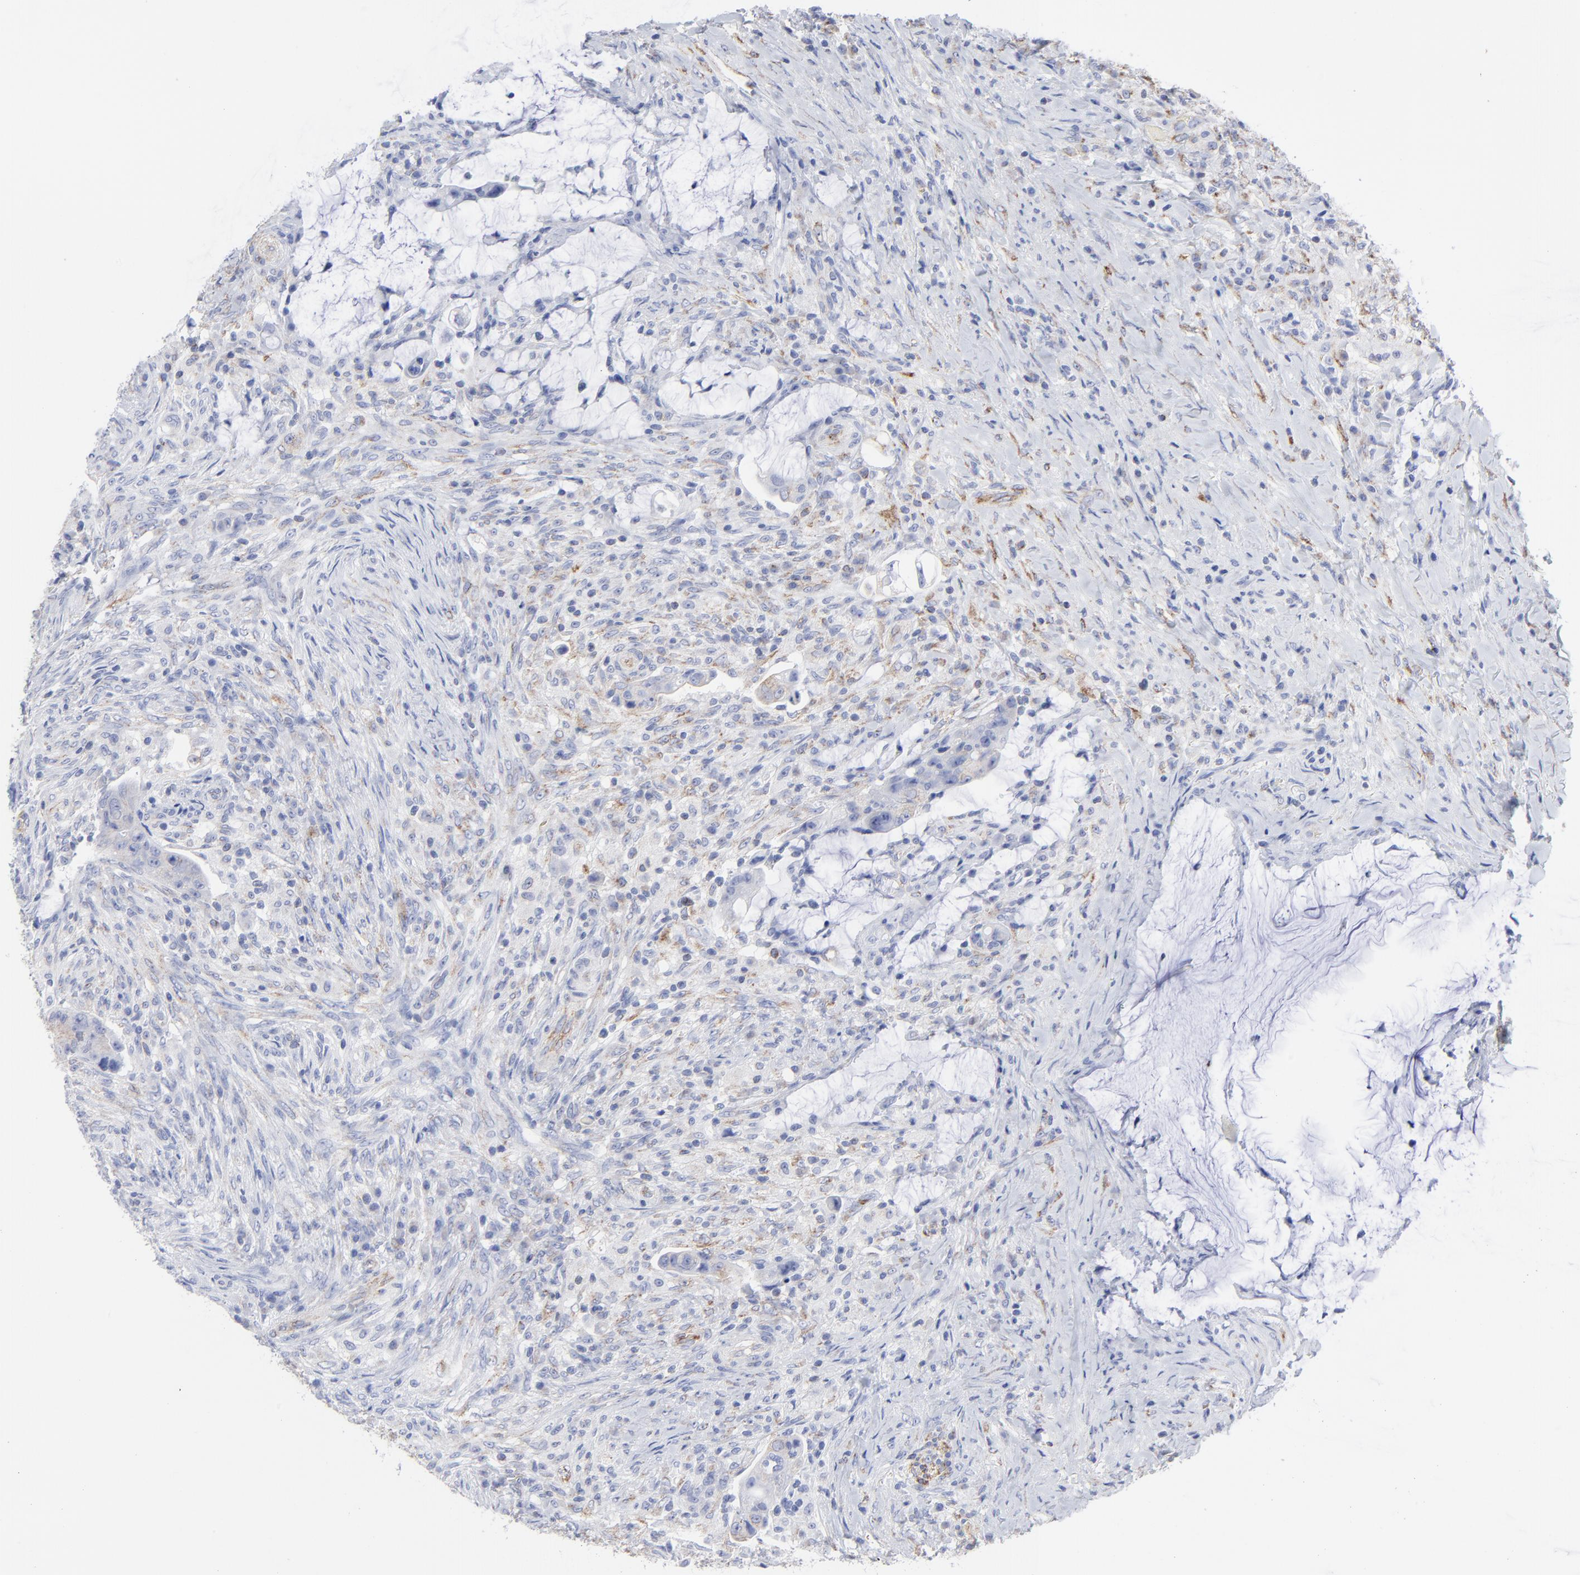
{"staining": {"intensity": "weak", "quantity": "<25%", "location": "cytoplasmic/membranous"}, "tissue": "colorectal cancer", "cell_type": "Tumor cells", "image_type": "cancer", "snomed": [{"axis": "morphology", "description": "Adenocarcinoma, NOS"}, {"axis": "topography", "description": "Rectum"}], "caption": "There is no significant positivity in tumor cells of colorectal adenocarcinoma.", "gene": "CNTN3", "patient": {"sex": "female", "age": 71}}